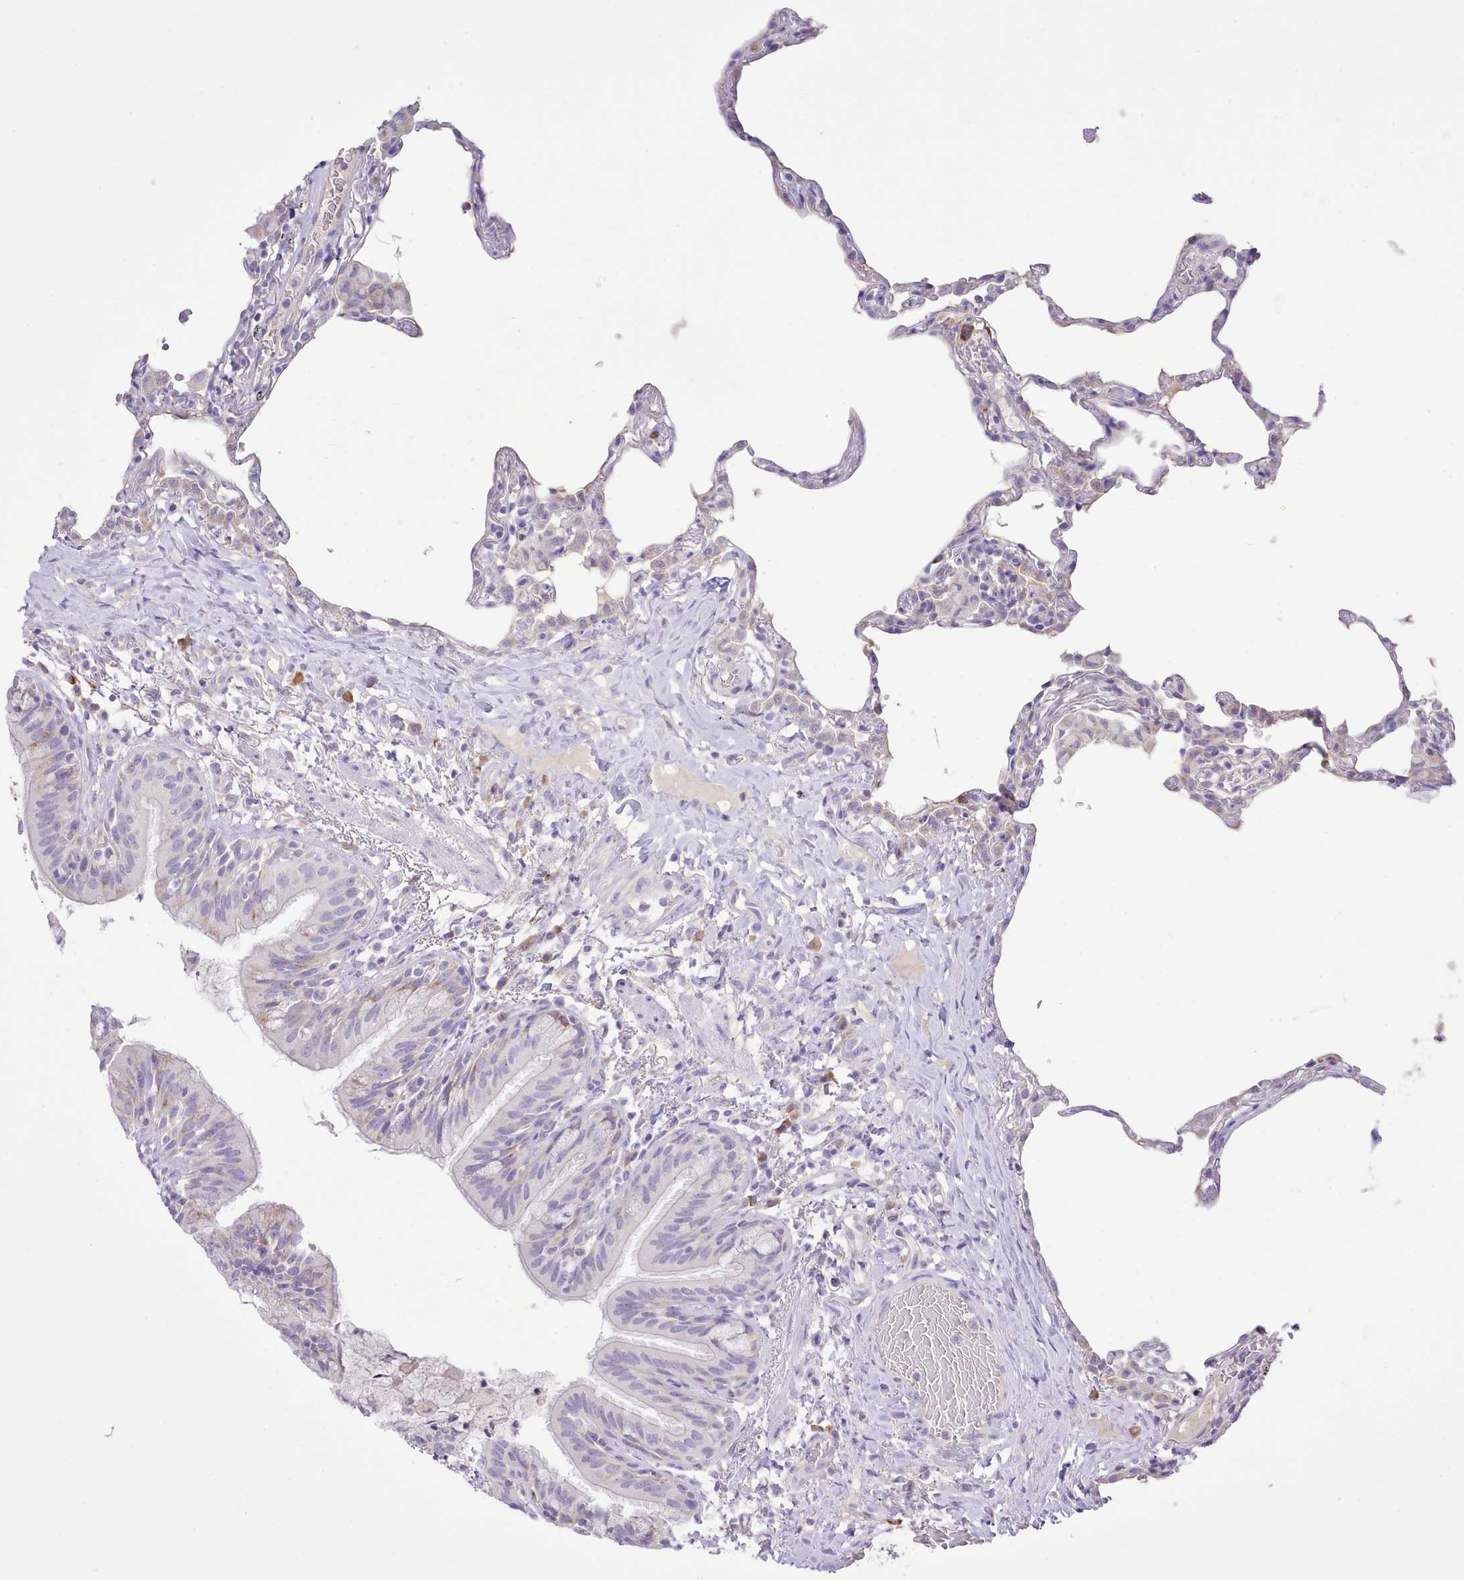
{"staining": {"intensity": "negative", "quantity": "none", "location": "none"}, "tissue": "lung", "cell_type": "Alveolar cells", "image_type": "normal", "snomed": [{"axis": "morphology", "description": "Normal tissue, NOS"}, {"axis": "topography", "description": "Lung"}], "caption": "The immunohistochemistry histopathology image has no significant positivity in alveolar cells of lung.", "gene": "CCL1", "patient": {"sex": "female", "age": 57}}